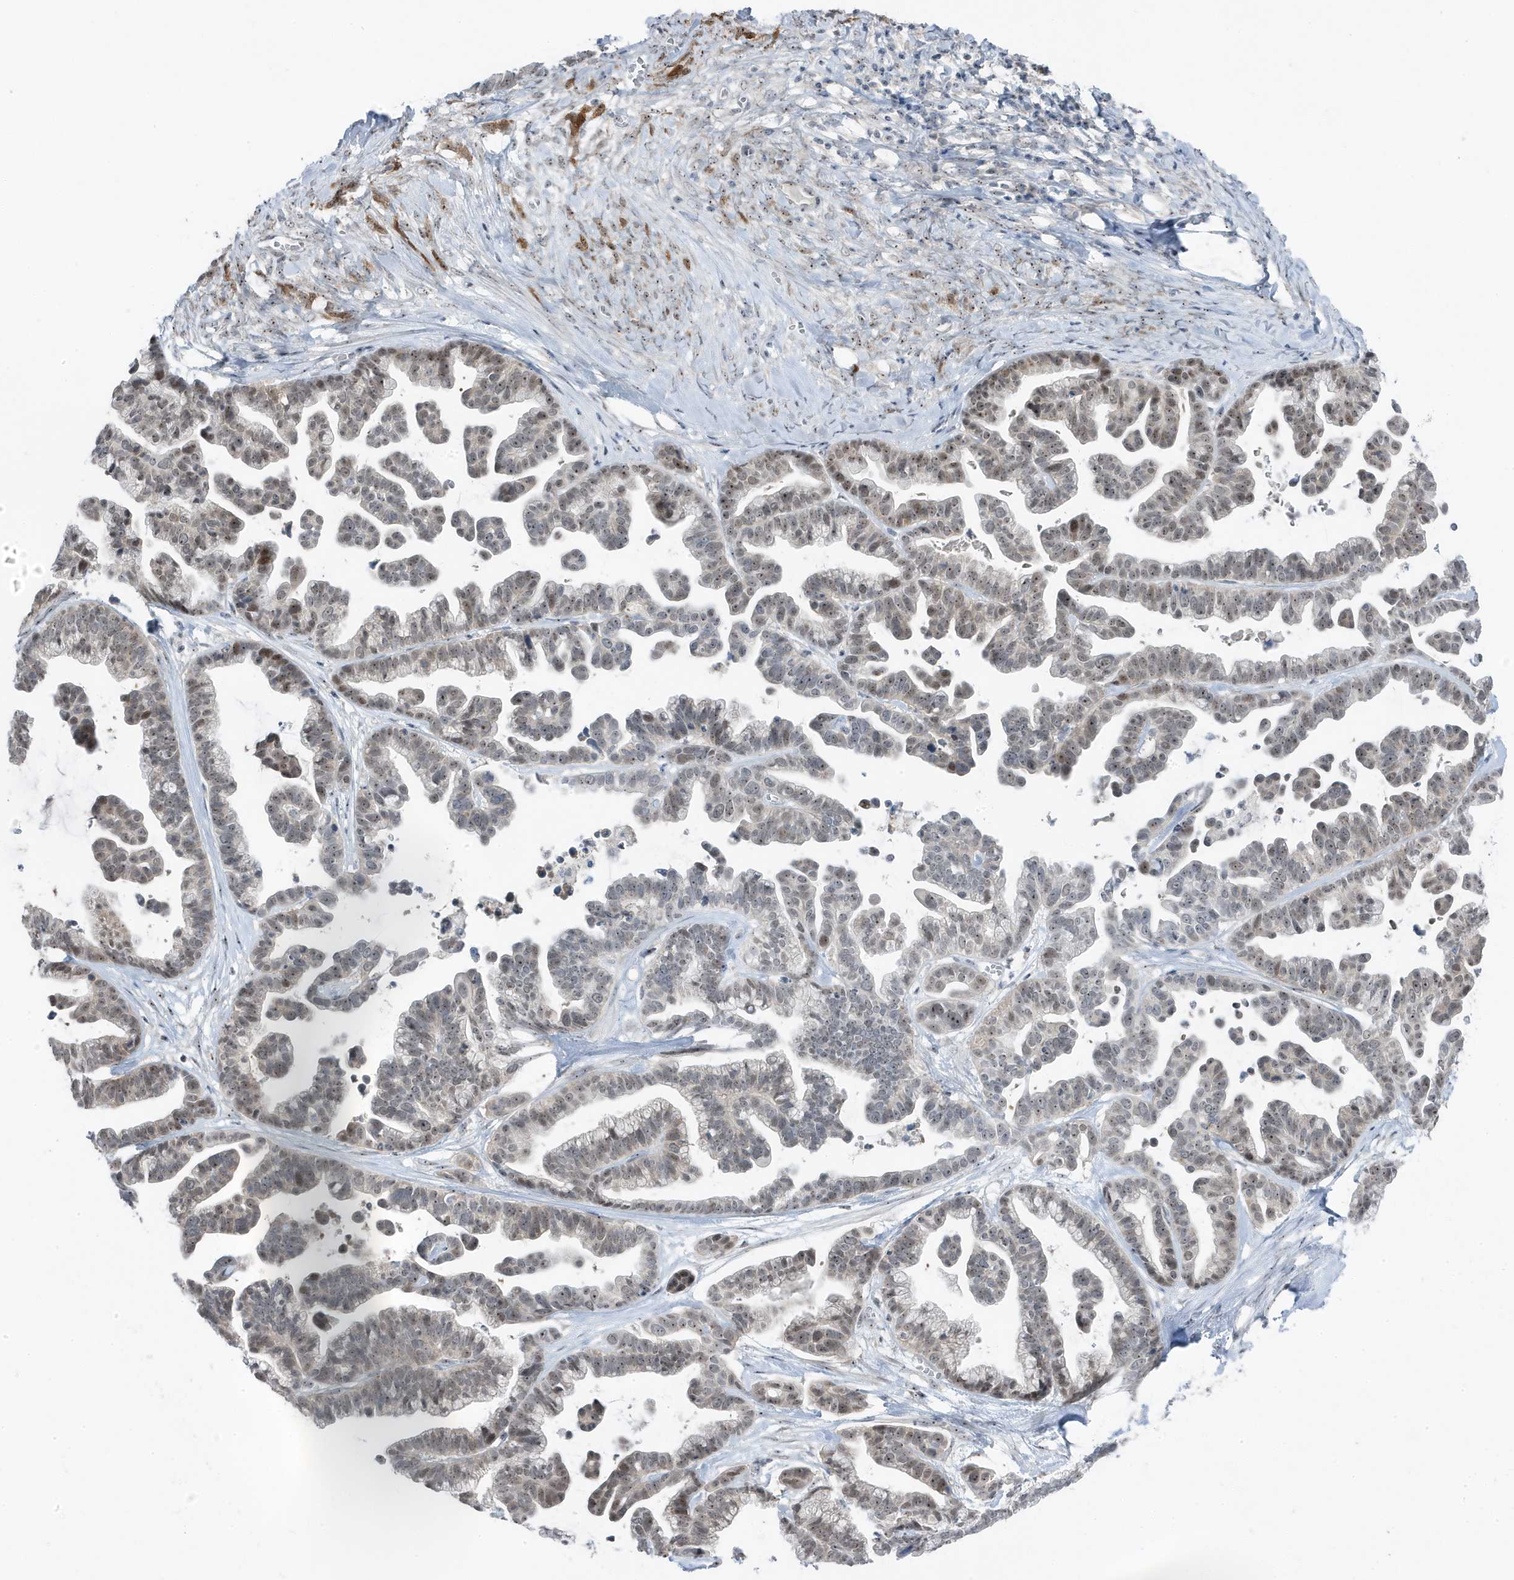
{"staining": {"intensity": "moderate", "quantity": "25%-75%", "location": "nuclear"}, "tissue": "ovarian cancer", "cell_type": "Tumor cells", "image_type": "cancer", "snomed": [{"axis": "morphology", "description": "Cystadenocarcinoma, serous, NOS"}, {"axis": "topography", "description": "Ovary"}], "caption": "Immunohistochemical staining of human ovarian cancer (serous cystadenocarcinoma) exhibits medium levels of moderate nuclear expression in approximately 25%-75% of tumor cells.", "gene": "TSEN15", "patient": {"sex": "female", "age": 56}}